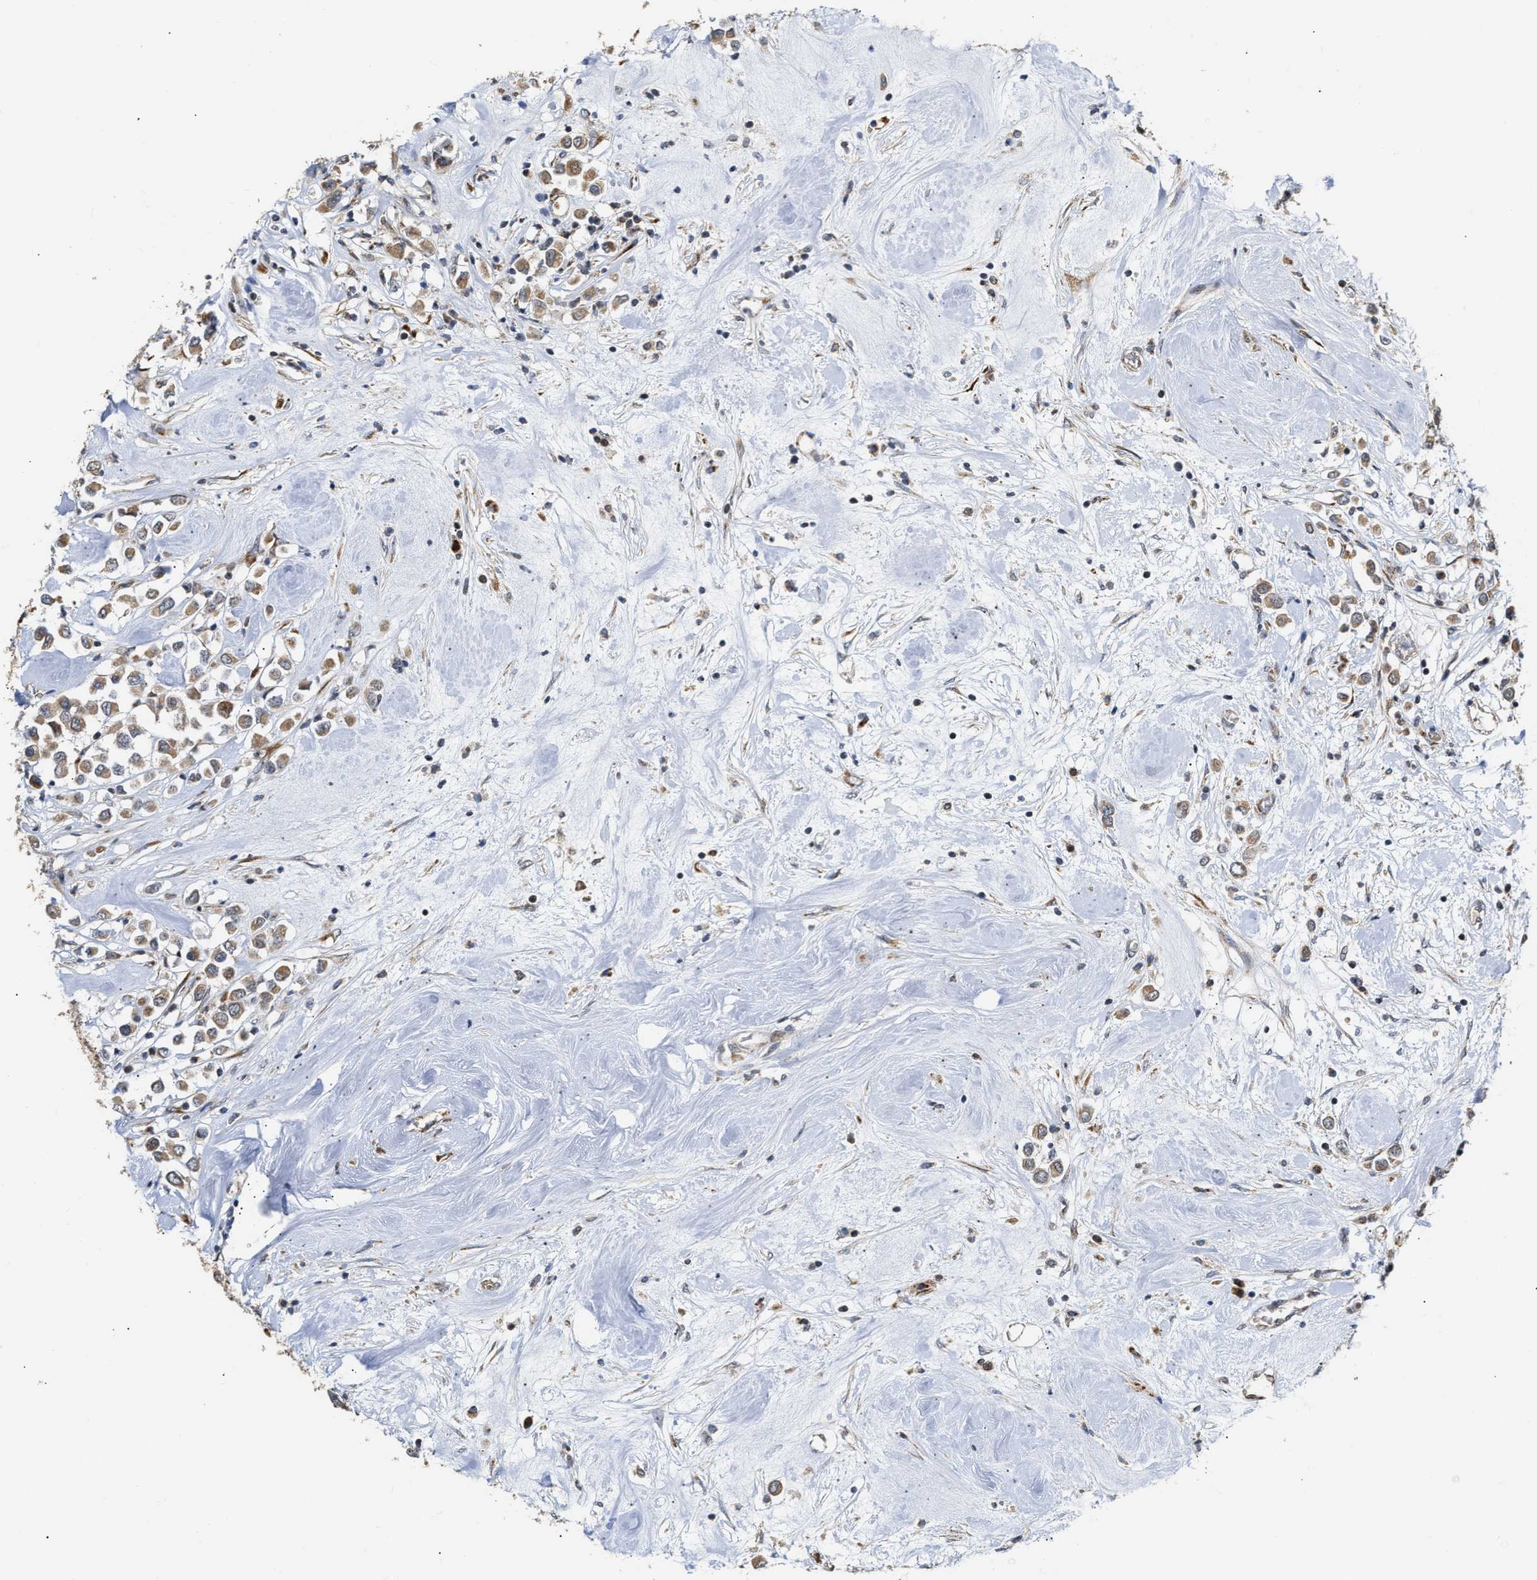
{"staining": {"intensity": "moderate", "quantity": ">75%", "location": "cytoplasmic/membranous"}, "tissue": "breast cancer", "cell_type": "Tumor cells", "image_type": "cancer", "snomed": [{"axis": "morphology", "description": "Duct carcinoma"}, {"axis": "topography", "description": "Breast"}], "caption": "Breast cancer stained with DAB (3,3'-diaminobenzidine) IHC shows medium levels of moderate cytoplasmic/membranous expression in about >75% of tumor cells.", "gene": "DEPTOR", "patient": {"sex": "female", "age": 61}}